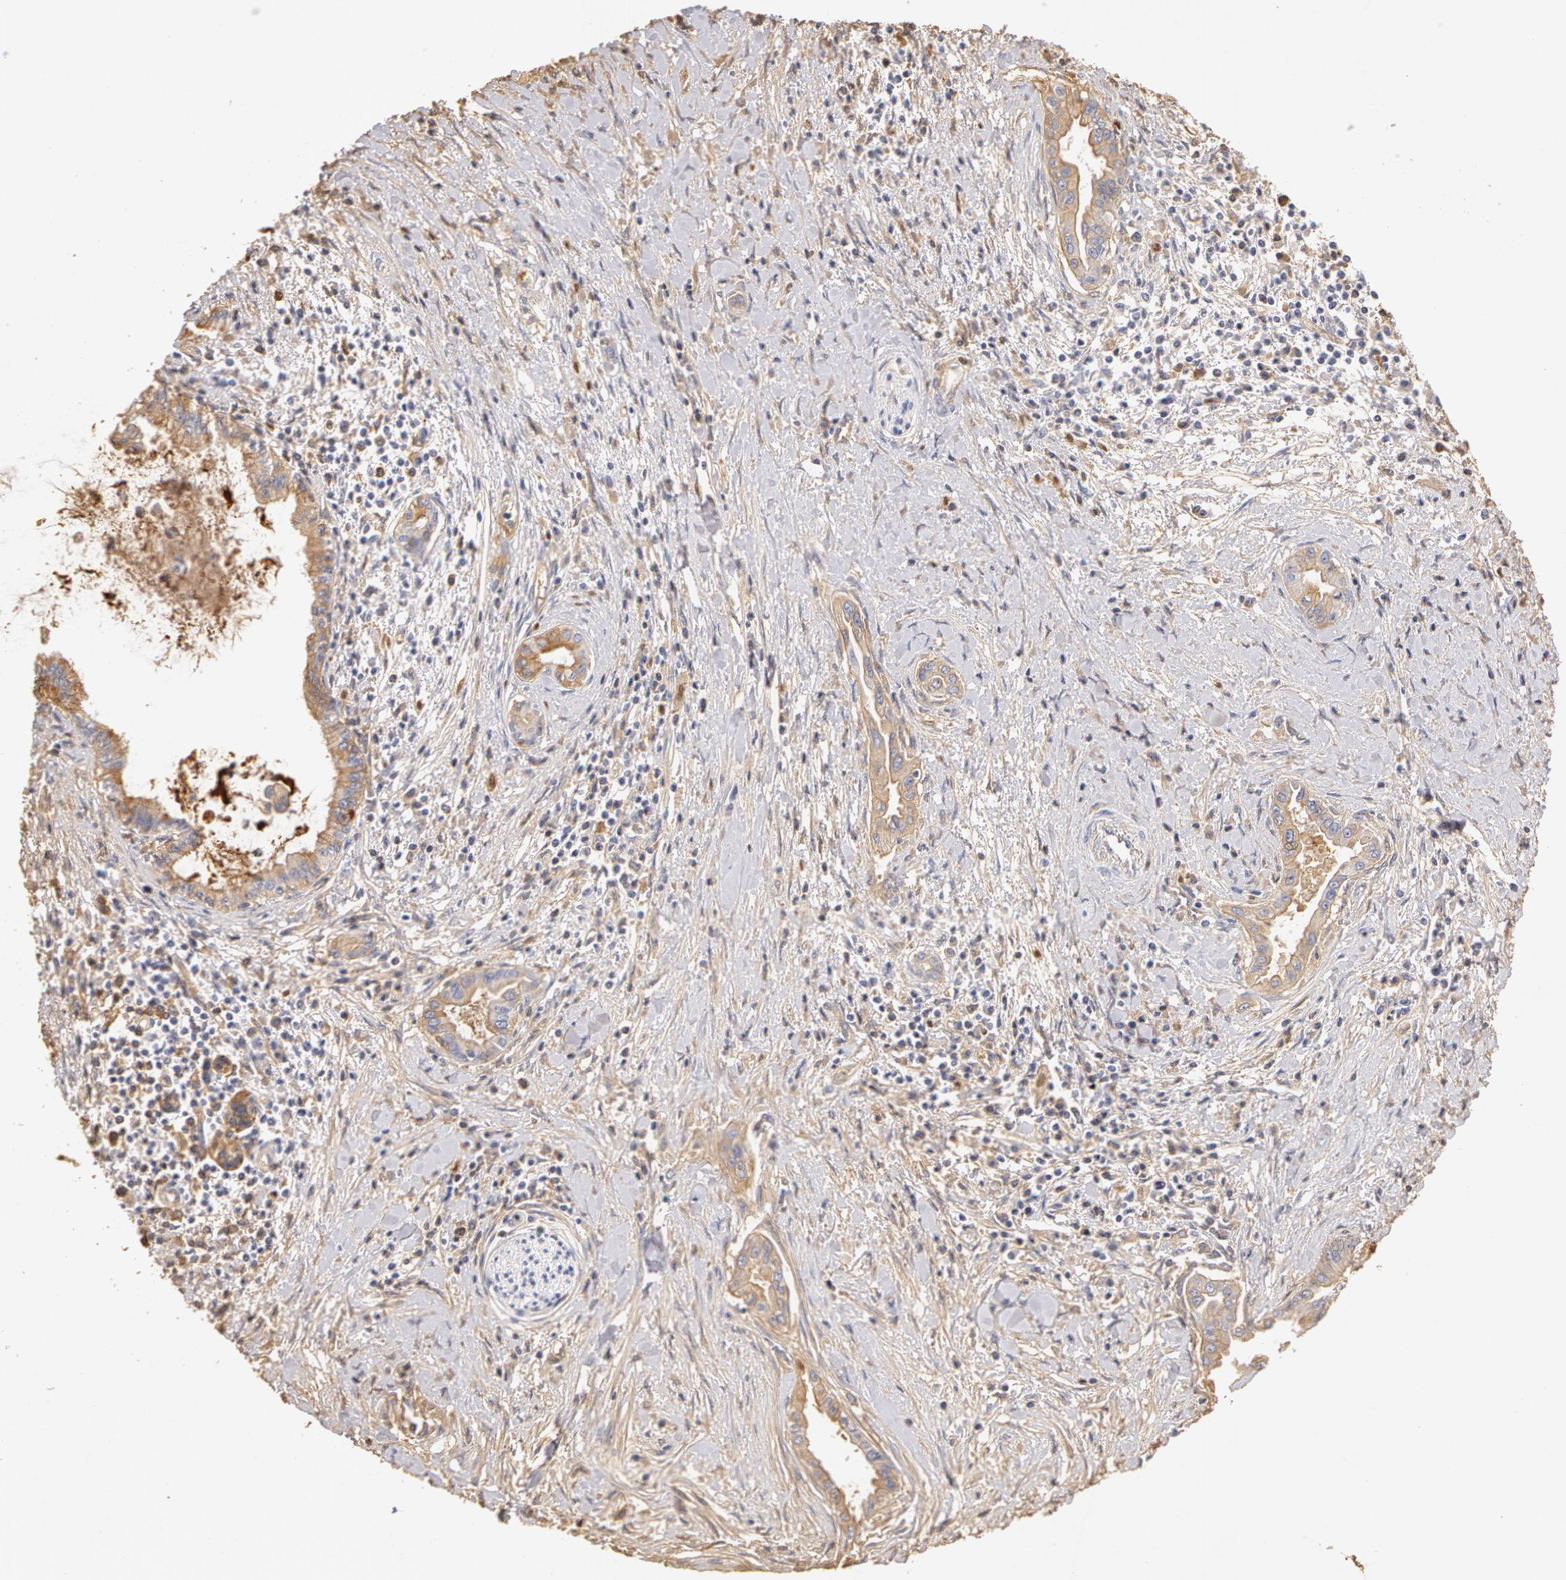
{"staining": {"intensity": "weak", "quantity": ">75%", "location": "cytoplasmic/membranous"}, "tissue": "pancreatic cancer", "cell_type": "Tumor cells", "image_type": "cancer", "snomed": [{"axis": "morphology", "description": "Adenocarcinoma, NOS"}, {"axis": "topography", "description": "Pancreas"}], "caption": "The immunohistochemical stain labels weak cytoplasmic/membranous expression in tumor cells of pancreatic cancer tissue. (DAB IHC with brightfield microscopy, high magnification).", "gene": "TF", "patient": {"sex": "female", "age": 64}}